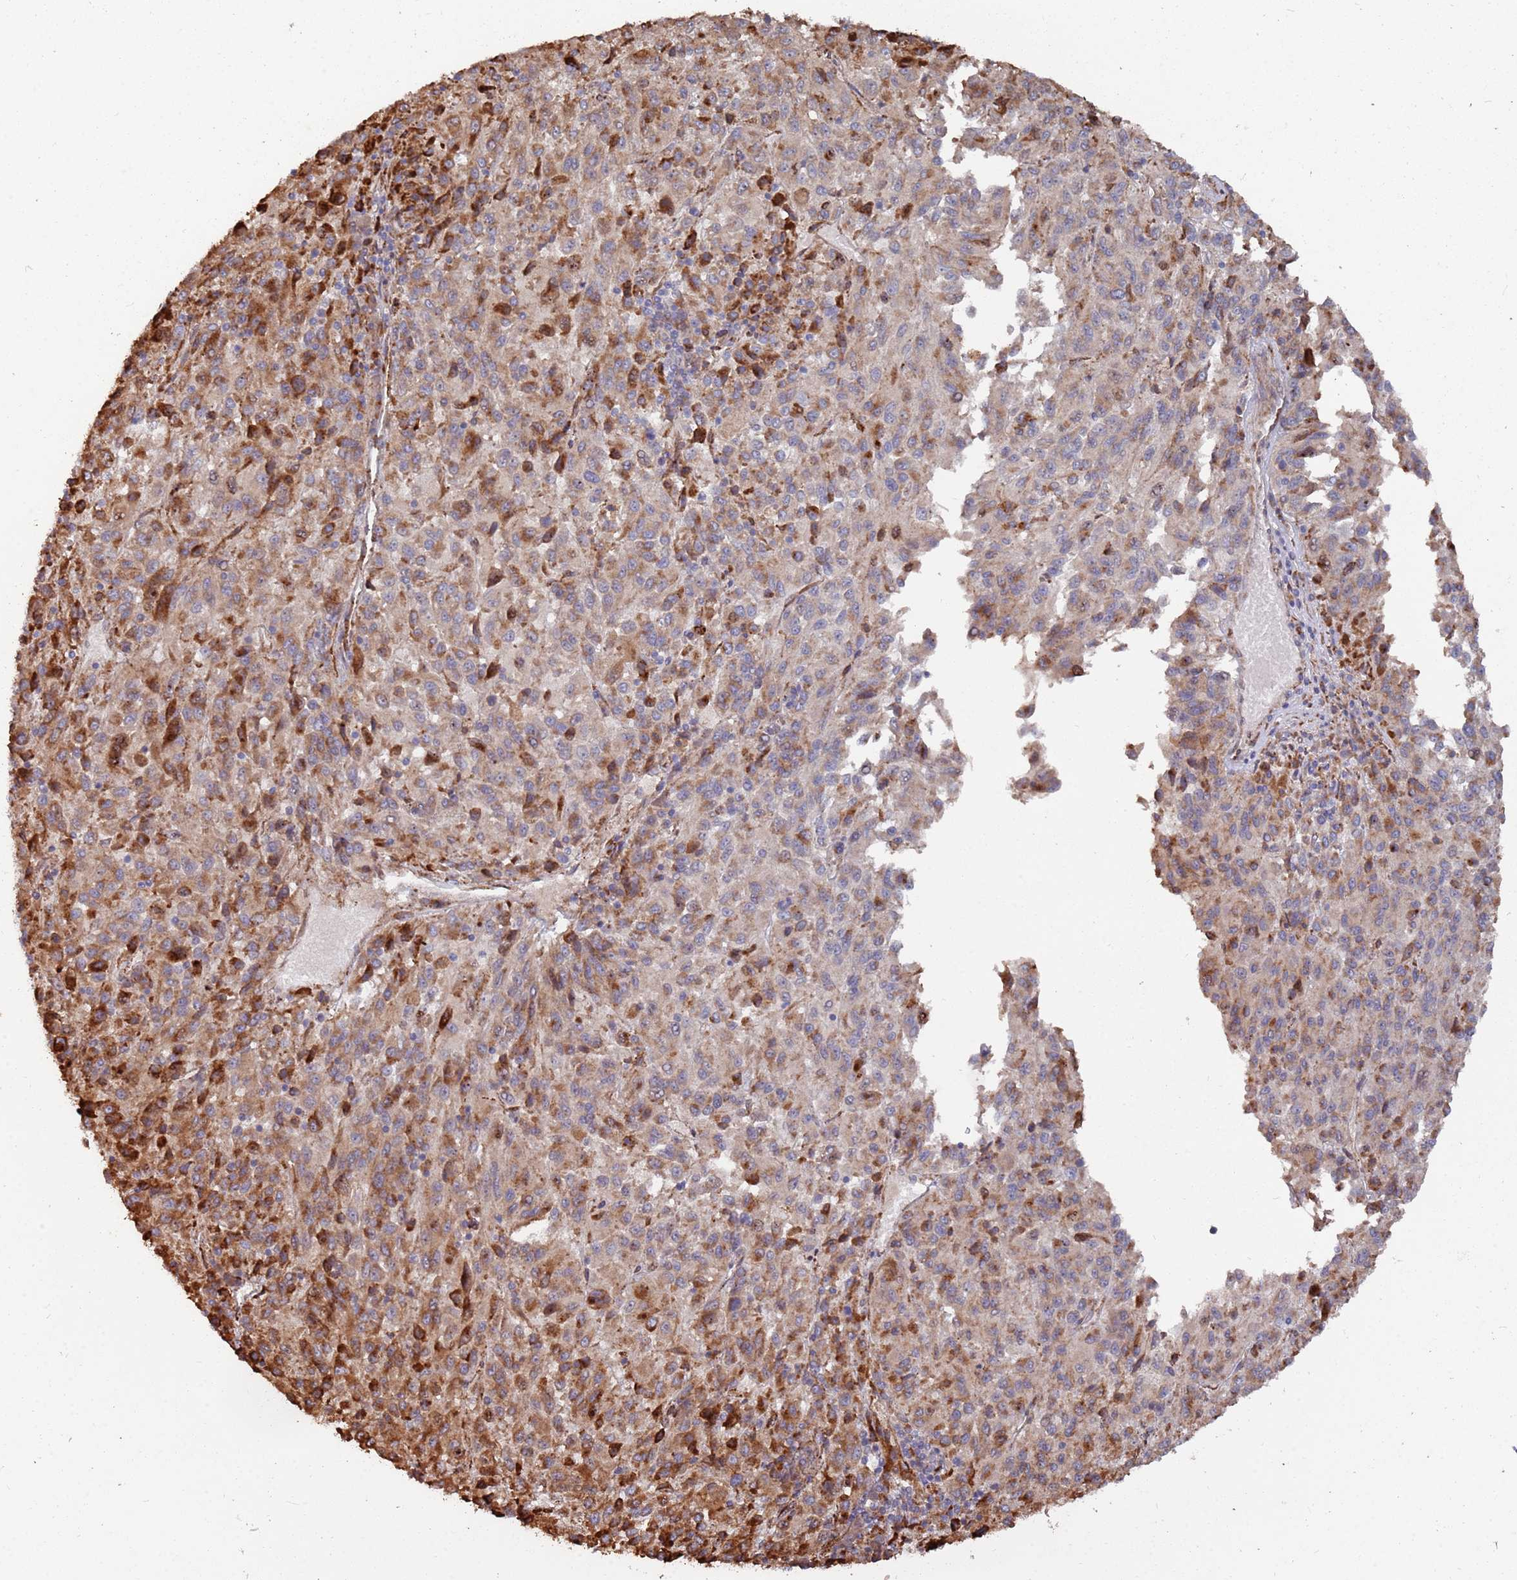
{"staining": {"intensity": "strong", "quantity": "25%-75%", "location": "cytoplasmic/membranous"}, "tissue": "melanoma", "cell_type": "Tumor cells", "image_type": "cancer", "snomed": [{"axis": "morphology", "description": "Malignant melanoma, Metastatic site"}, {"axis": "topography", "description": "Lung"}], "caption": "Melanoma stained with DAB IHC demonstrates high levels of strong cytoplasmic/membranous staining in approximately 25%-75% of tumor cells.", "gene": "LACC1", "patient": {"sex": "male", "age": 64}}